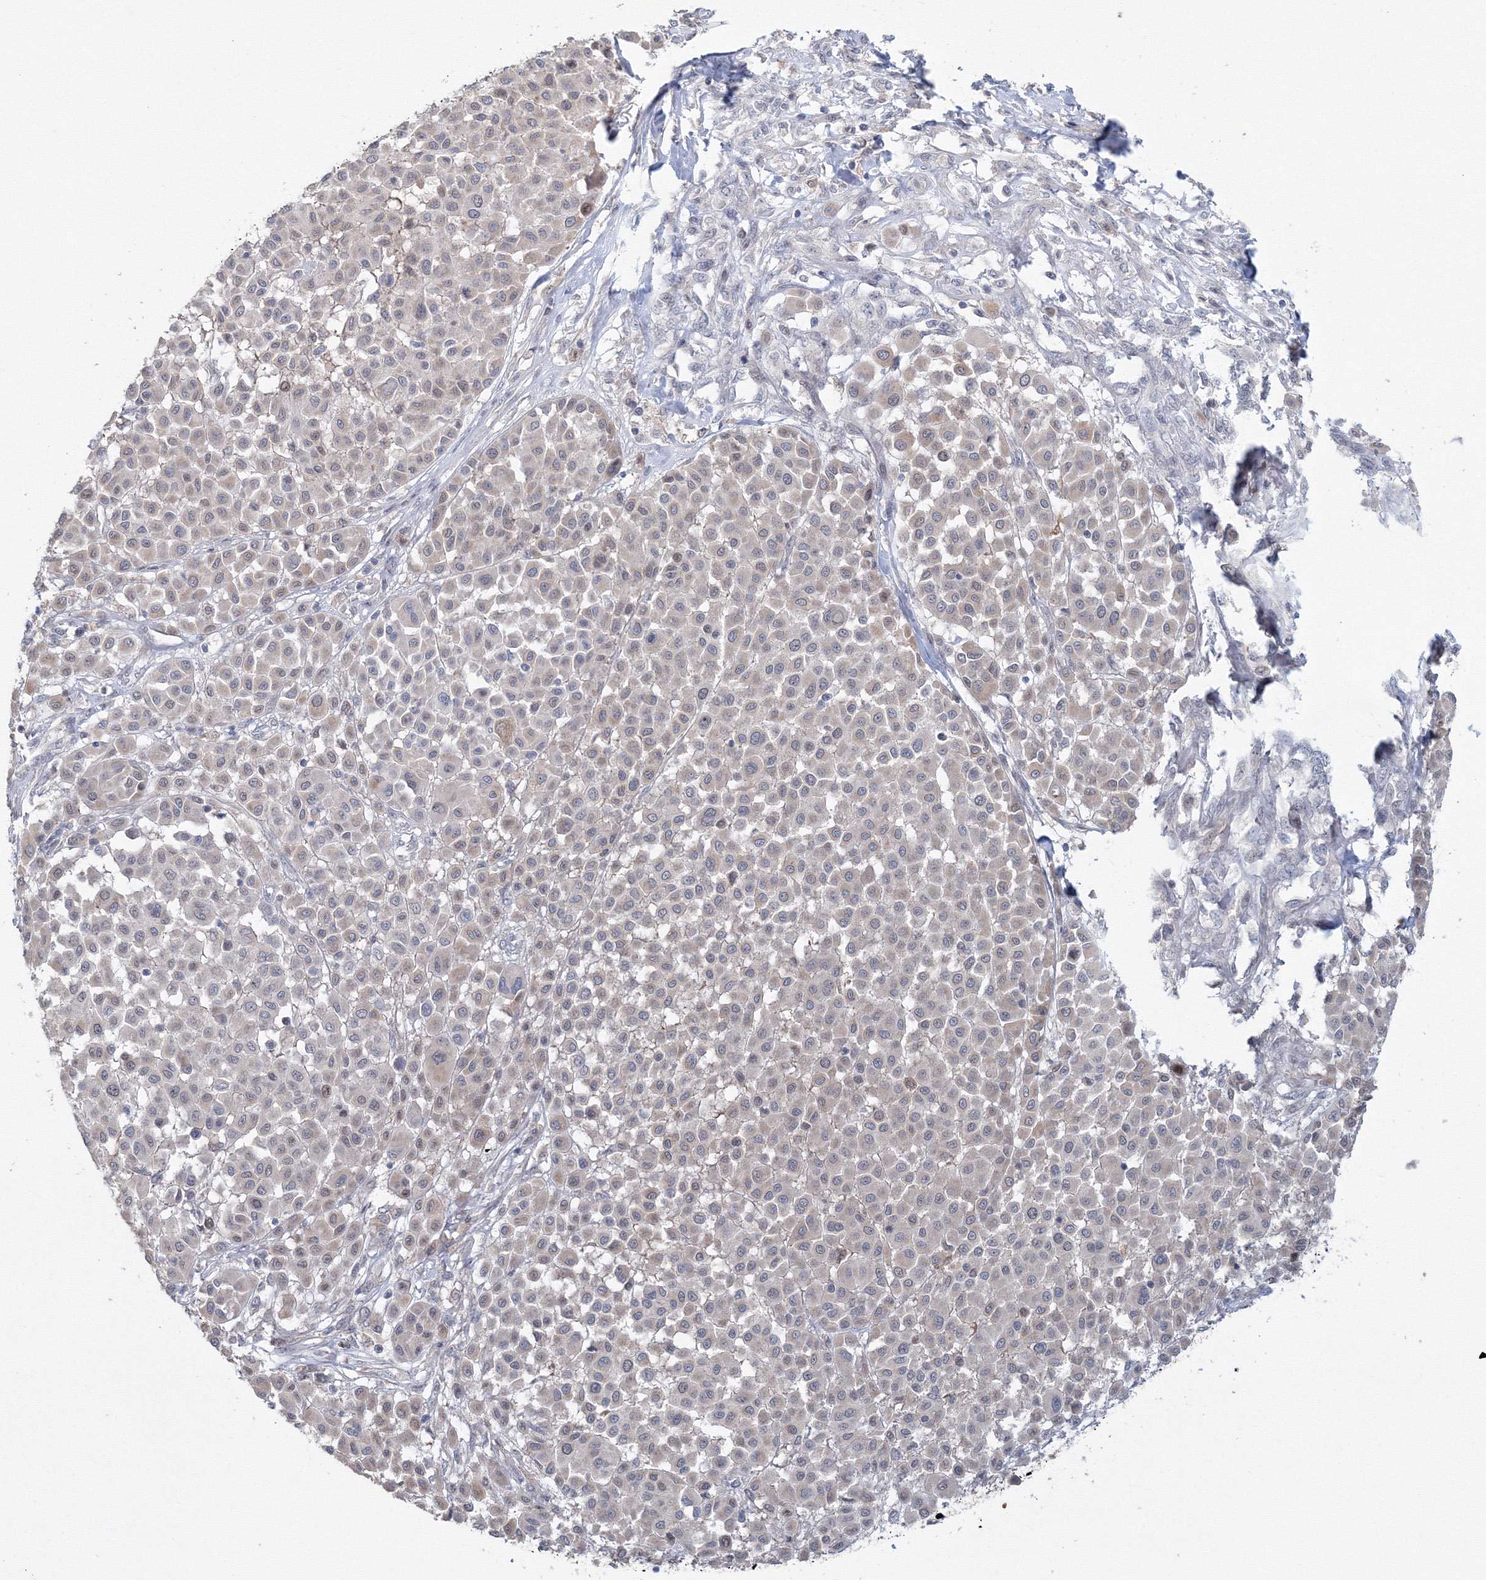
{"staining": {"intensity": "negative", "quantity": "none", "location": "none"}, "tissue": "melanoma", "cell_type": "Tumor cells", "image_type": "cancer", "snomed": [{"axis": "morphology", "description": "Malignant melanoma, Metastatic site"}, {"axis": "topography", "description": "Soft tissue"}], "caption": "The photomicrograph demonstrates no significant staining in tumor cells of malignant melanoma (metastatic site). Nuclei are stained in blue.", "gene": "MKRN2", "patient": {"sex": "male", "age": 41}}